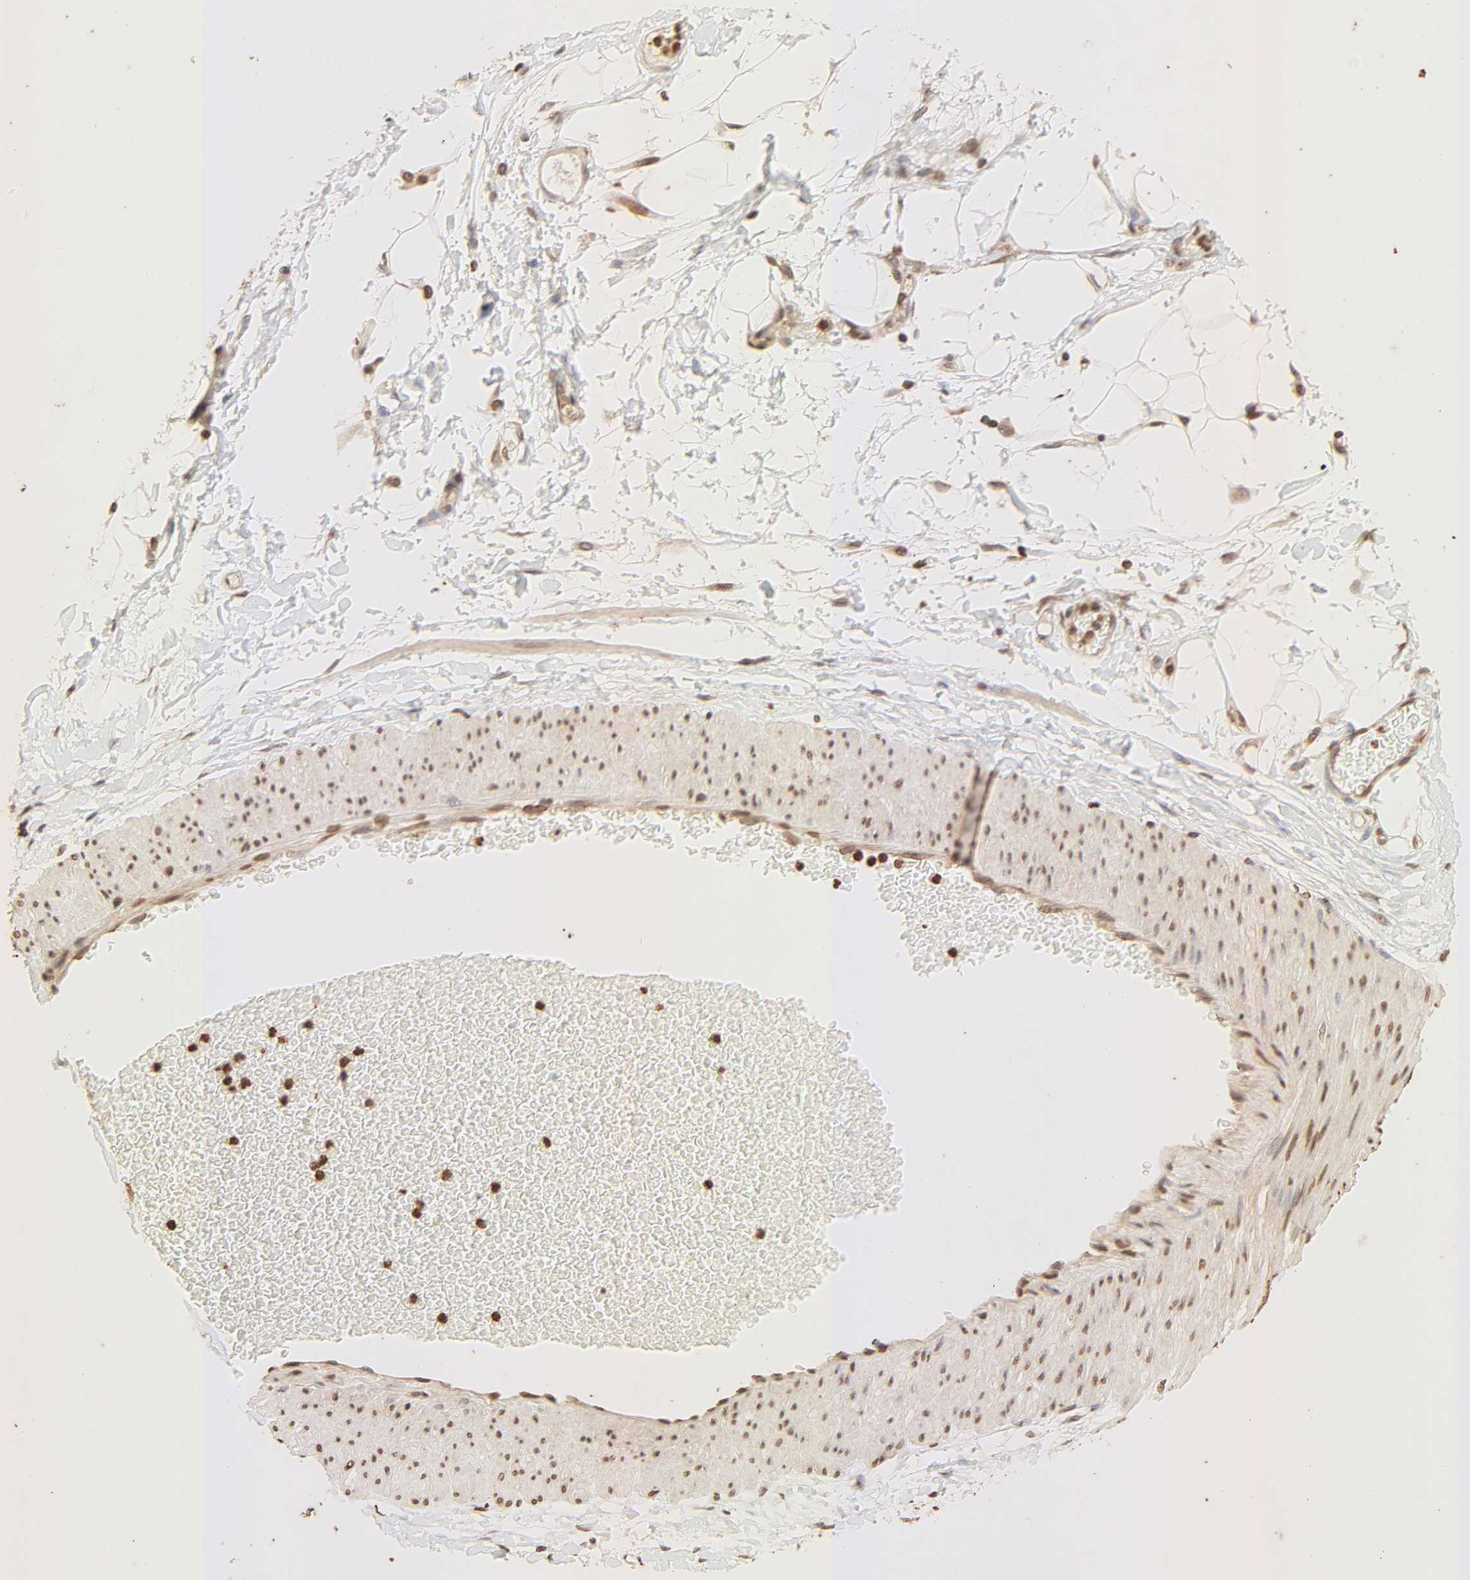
{"staining": {"intensity": "strong", "quantity": ">75%", "location": "nuclear"}, "tissue": "adipose tissue", "cell_type": "Adipocytes", "image_type": "normal", "snomed": [{"axis": "morphology", "description": "Normal tissue, NOS"}, {"axis": "morphology", "description": "Urothelial carcinoma, High grade"}, {"axis": "topography", "description": "Vascular tissue"}, {"axis": "topography", "description": "Urinary bladder"}], "caption": "DAB immunohistochemical staining of unremarkable adipose tissue reveals strong nuclear protein positivity in about >75% of adipocytes.", "gene": "TBL1X", "patient": {"sex": "female", "age": 56}}